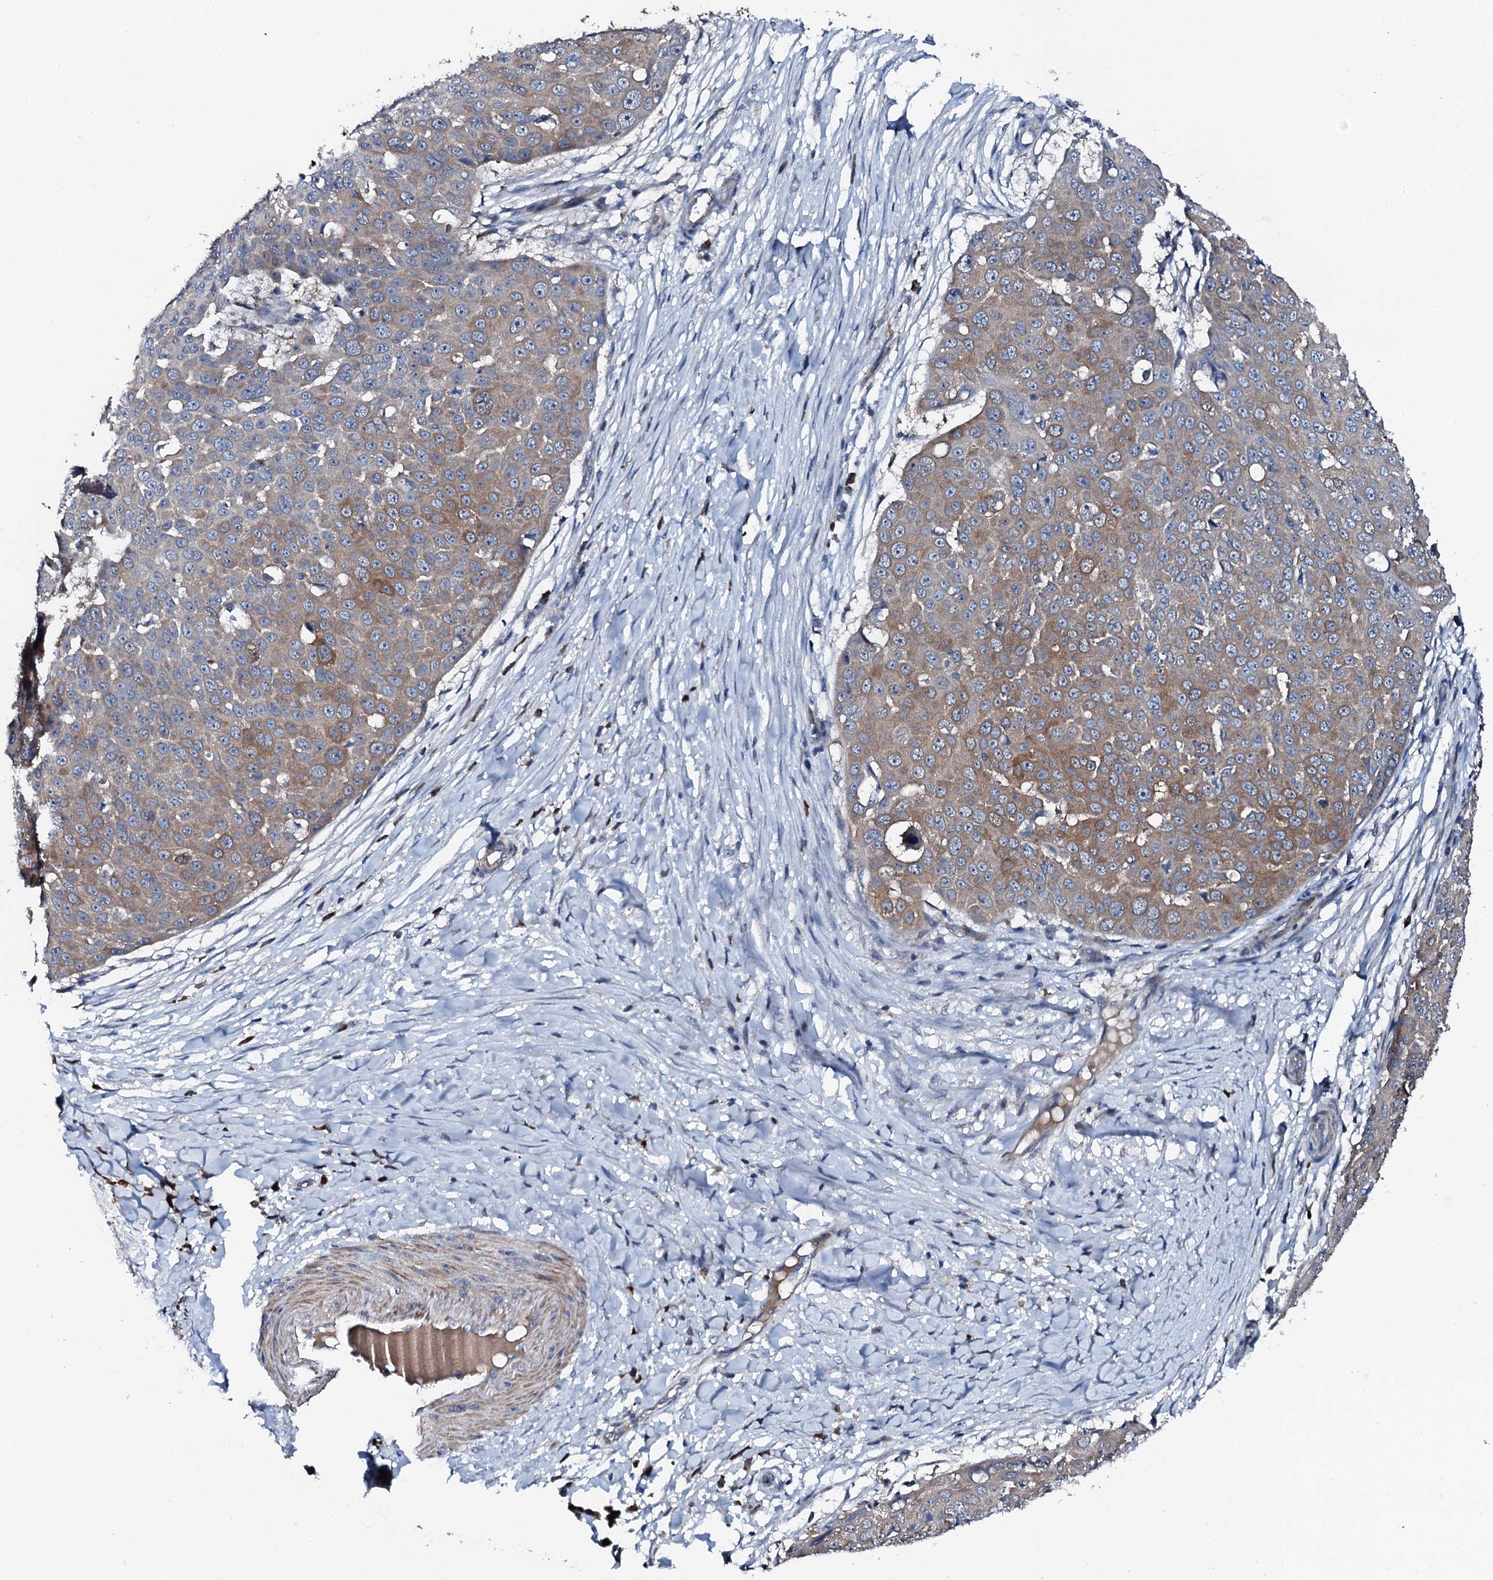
{"staining": {"intensity": "moderate", "quantity": "25%-75%", "location": "cytoplasmic/membranous"}, "tissue": "skin cancer", "cell_type": "Tumor cells", "image_type": "cancer", "snomed": [{"axis": "morphology", "description": "Squamous cell carcinoma, NOS"}, {"axis": "topography", "description": "Skin"}], "caption": "The photomicrograph exhibits staining of skin cancer (squamous cell carcinoma), revealing moderate cytoplasmic/membranous protein expression (brown color) within tumor cells.", "gene": "GFOD2", "patient": {"sex": "male", "age": 71}}